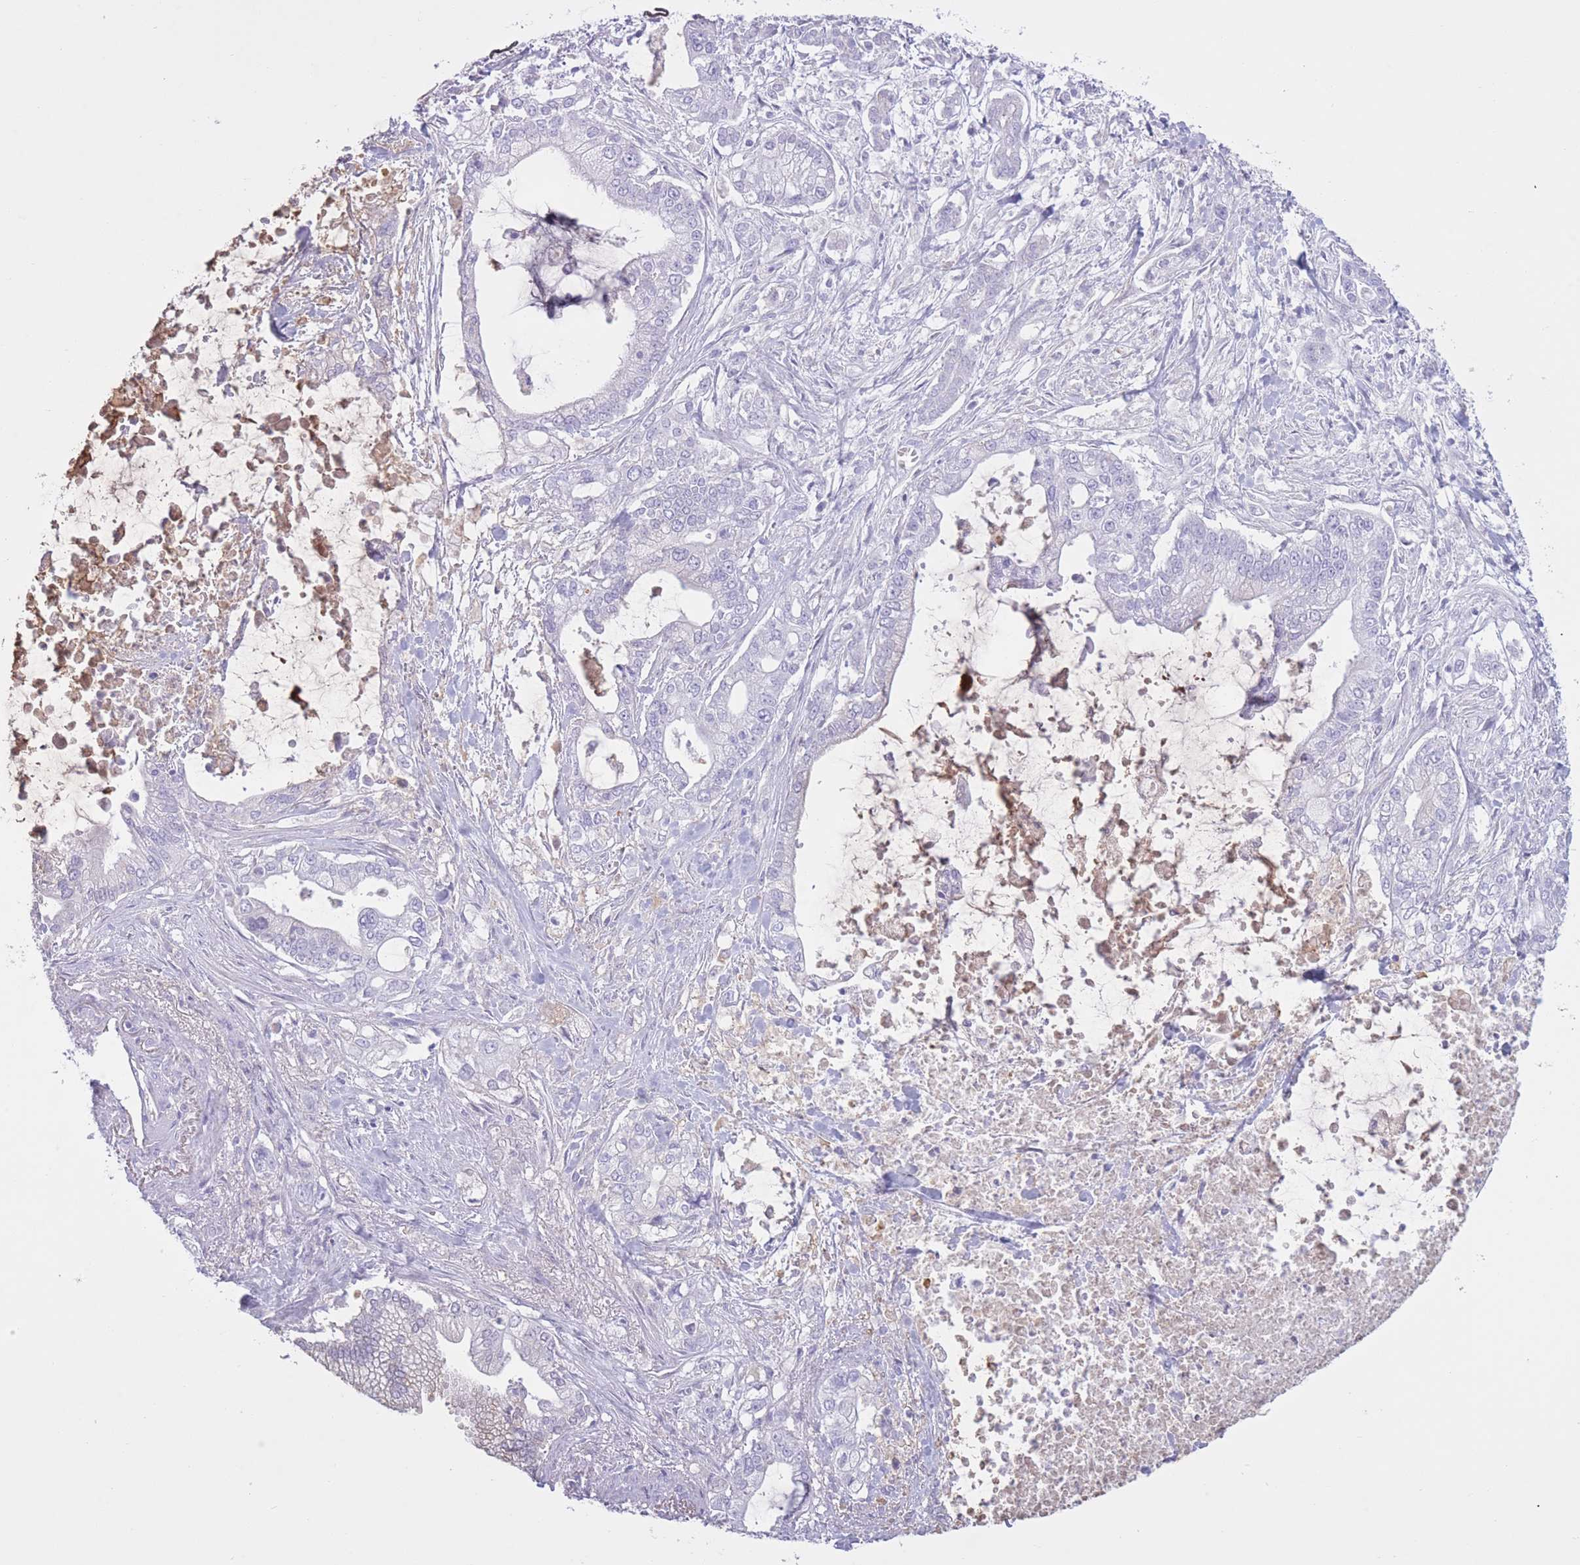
{"staining": {"intensity": "negative", "quantity": "none", "location": "none"}, "tissue": "pancreatic cancer", "cell_type": "Tumor cells", "image_type": "cancer", "snomed": [{"axis": "morphology", "description": "Adenocarcinoma, NOS"}, {"axis": "topography", "description": "Pancreas"}], "caption": "The immunohistochemistry histopathology image has no significant expression in tumor cells of pancreatic cancer tissue.", "gene": "AP3S2", "patient": {"sex": "male", "age": 69}}